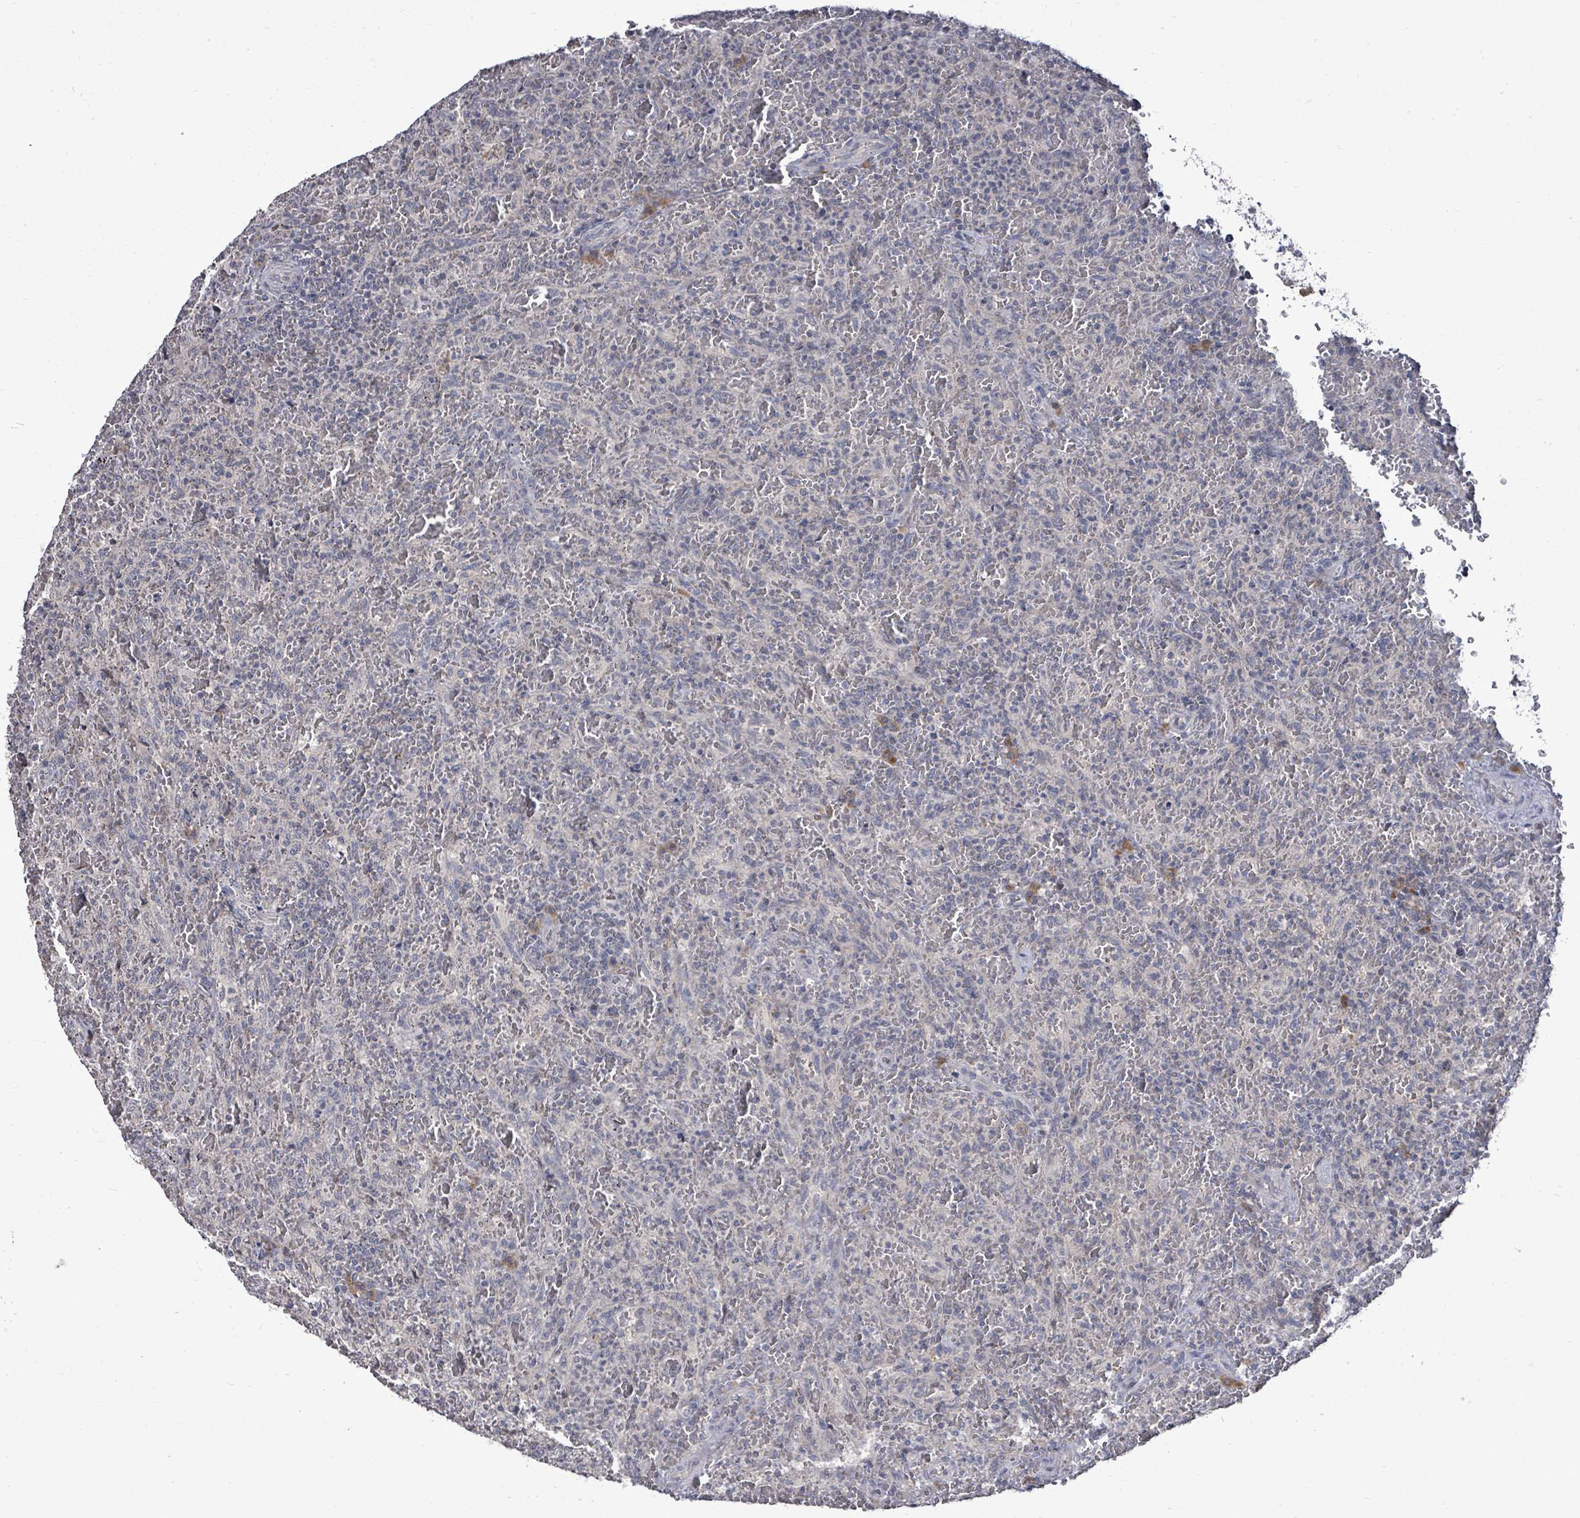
{"staining": {"intensity": "negative", "quantity": "none", "location": "none"}, "tissue": "lymphoma", "cell_type": "Tumor cells", "image_type": "cancer", "snomed": [{"axis": "morphology", "description": "Malignant lymphoma, non-Hodgkin's type, Low grade"}, {"axis": "topography", "description": "Spleen"}], "caption": "Immunohistochemistry photomicrograph of neoplastic tissue: human lymphoma stained with DAB displays no significant protein expression in tumor cells.", "gene": "POMGNT2", "patient": {"sex": "female", "age": 64}}